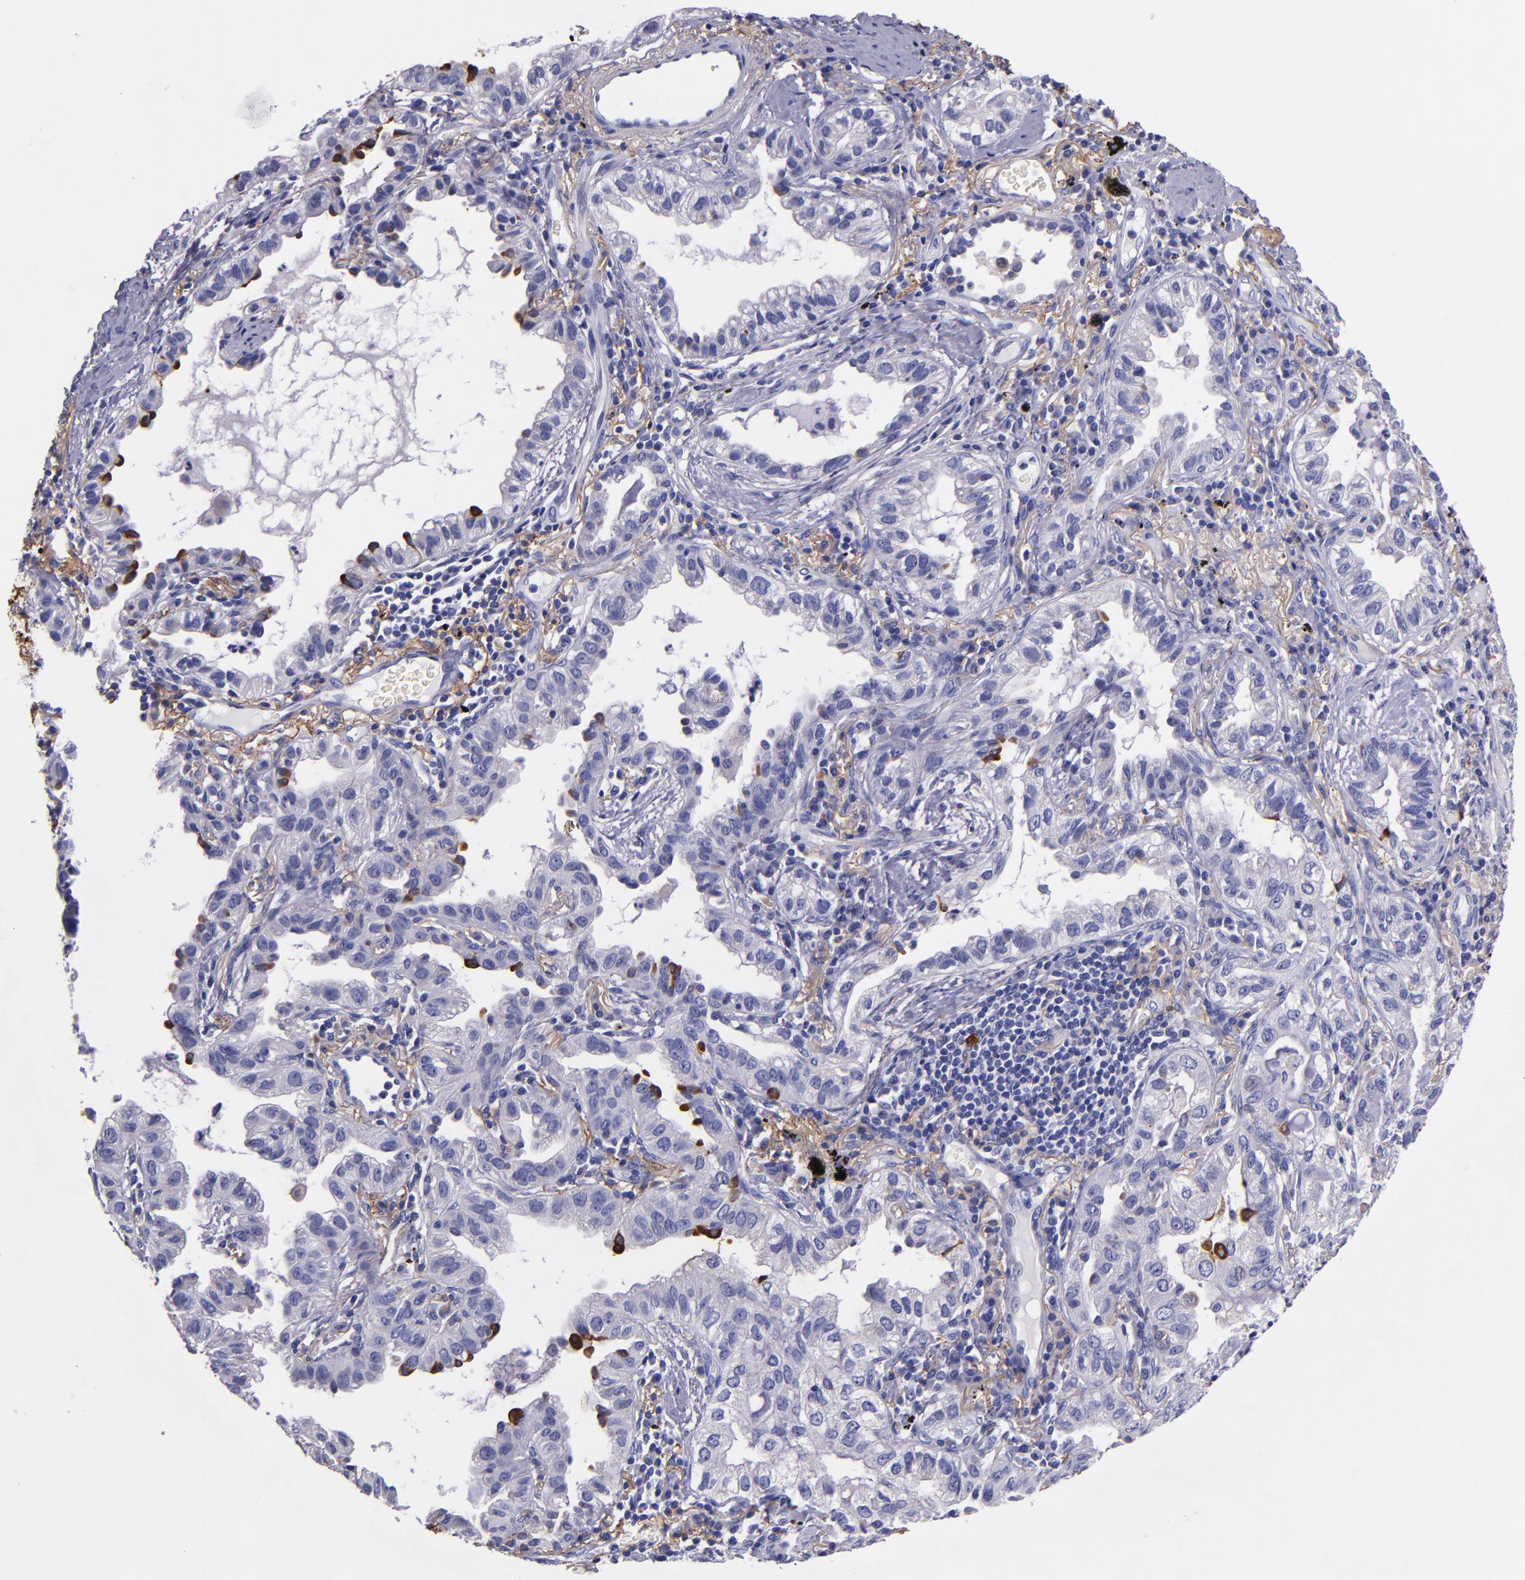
{"staining": {"intensity": "moderate", "quantity": "25%-75%", "location": "cytoplasmic/membranous"}, "tissue": "lung cancer", "cell_type": "Tumor cells", "image_type": "cancer", "snomed": [{"axis": "morphology", "description": "Adenocarcinoma, NOS"}, {"axis": "topography", "description": "Lung"}], "caption": "An immunohistochemistry image of tumor tissue is shown. Protein staining in brown labels moderate cytoplasmic/membranous positivity in lung cancer (adenocarcinoma) within tumor cells. (DAB IHC, brown staining for protein, blue staining for nuclei).", "gene": "IVL", "patient": {"sex": "female", "age": 50}}